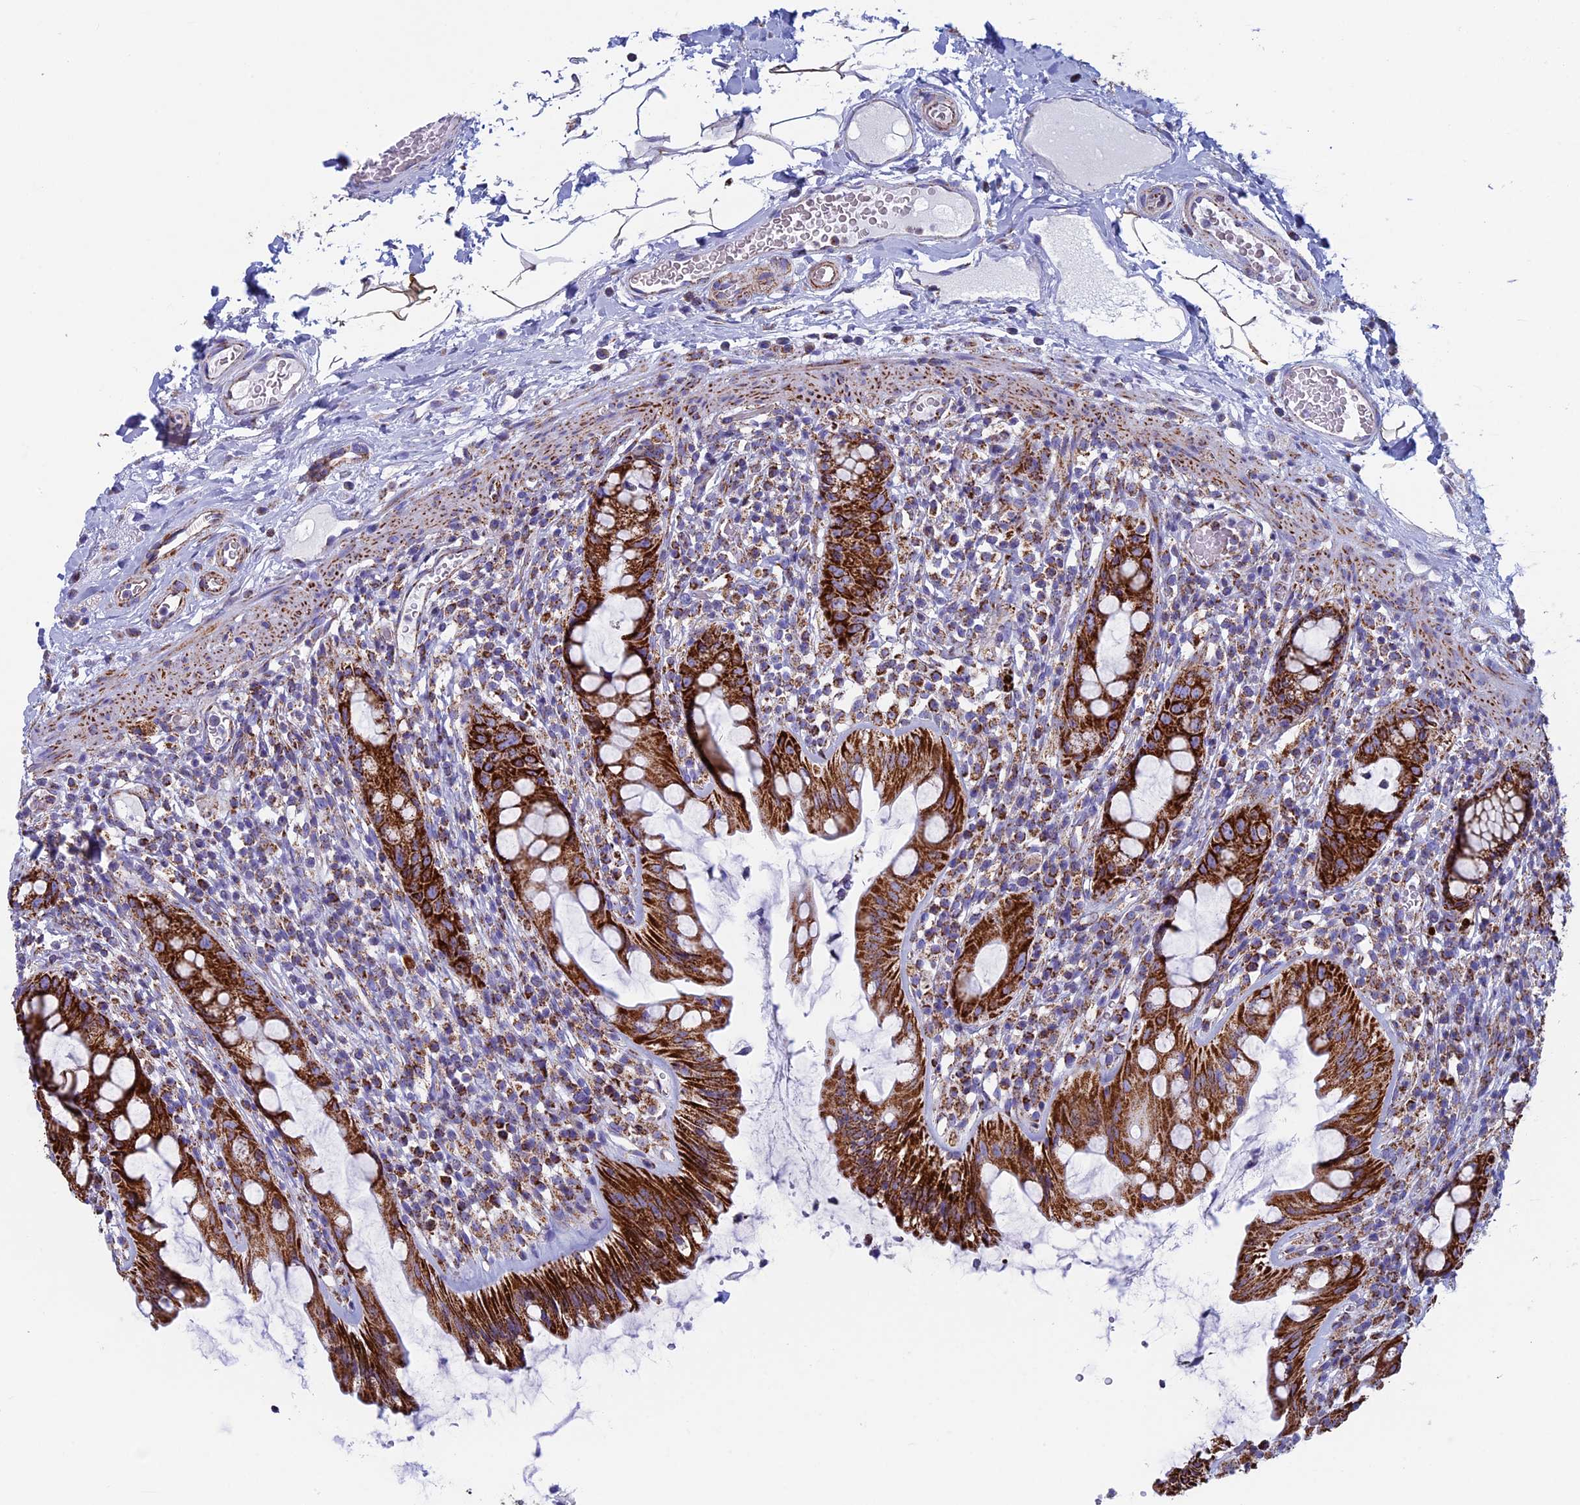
{"staining": {"intensity": "strong", "quantity": ">75%", "location": "cytoplasmic/membranous"}, "tissue": "rectum", "cell_type": "Glandular cells", "image_type": "normal", "snomed": [{"axis": "morphology", "description": "Normal tissue, NOS"}, {"axis": "topography", "description": "Rectum"}], "caption": "The image displays a brown stain indicating the presence of a protein in the cytoplasmic/membranous of glandular cells in rectum. The protein is stained brown, and the nuclei are stained in blue (DAB IHC with brightfield microscopy, high magnification).", "gene": "UQCRFS1", "patient": {"sex": "female", "age": 57}}